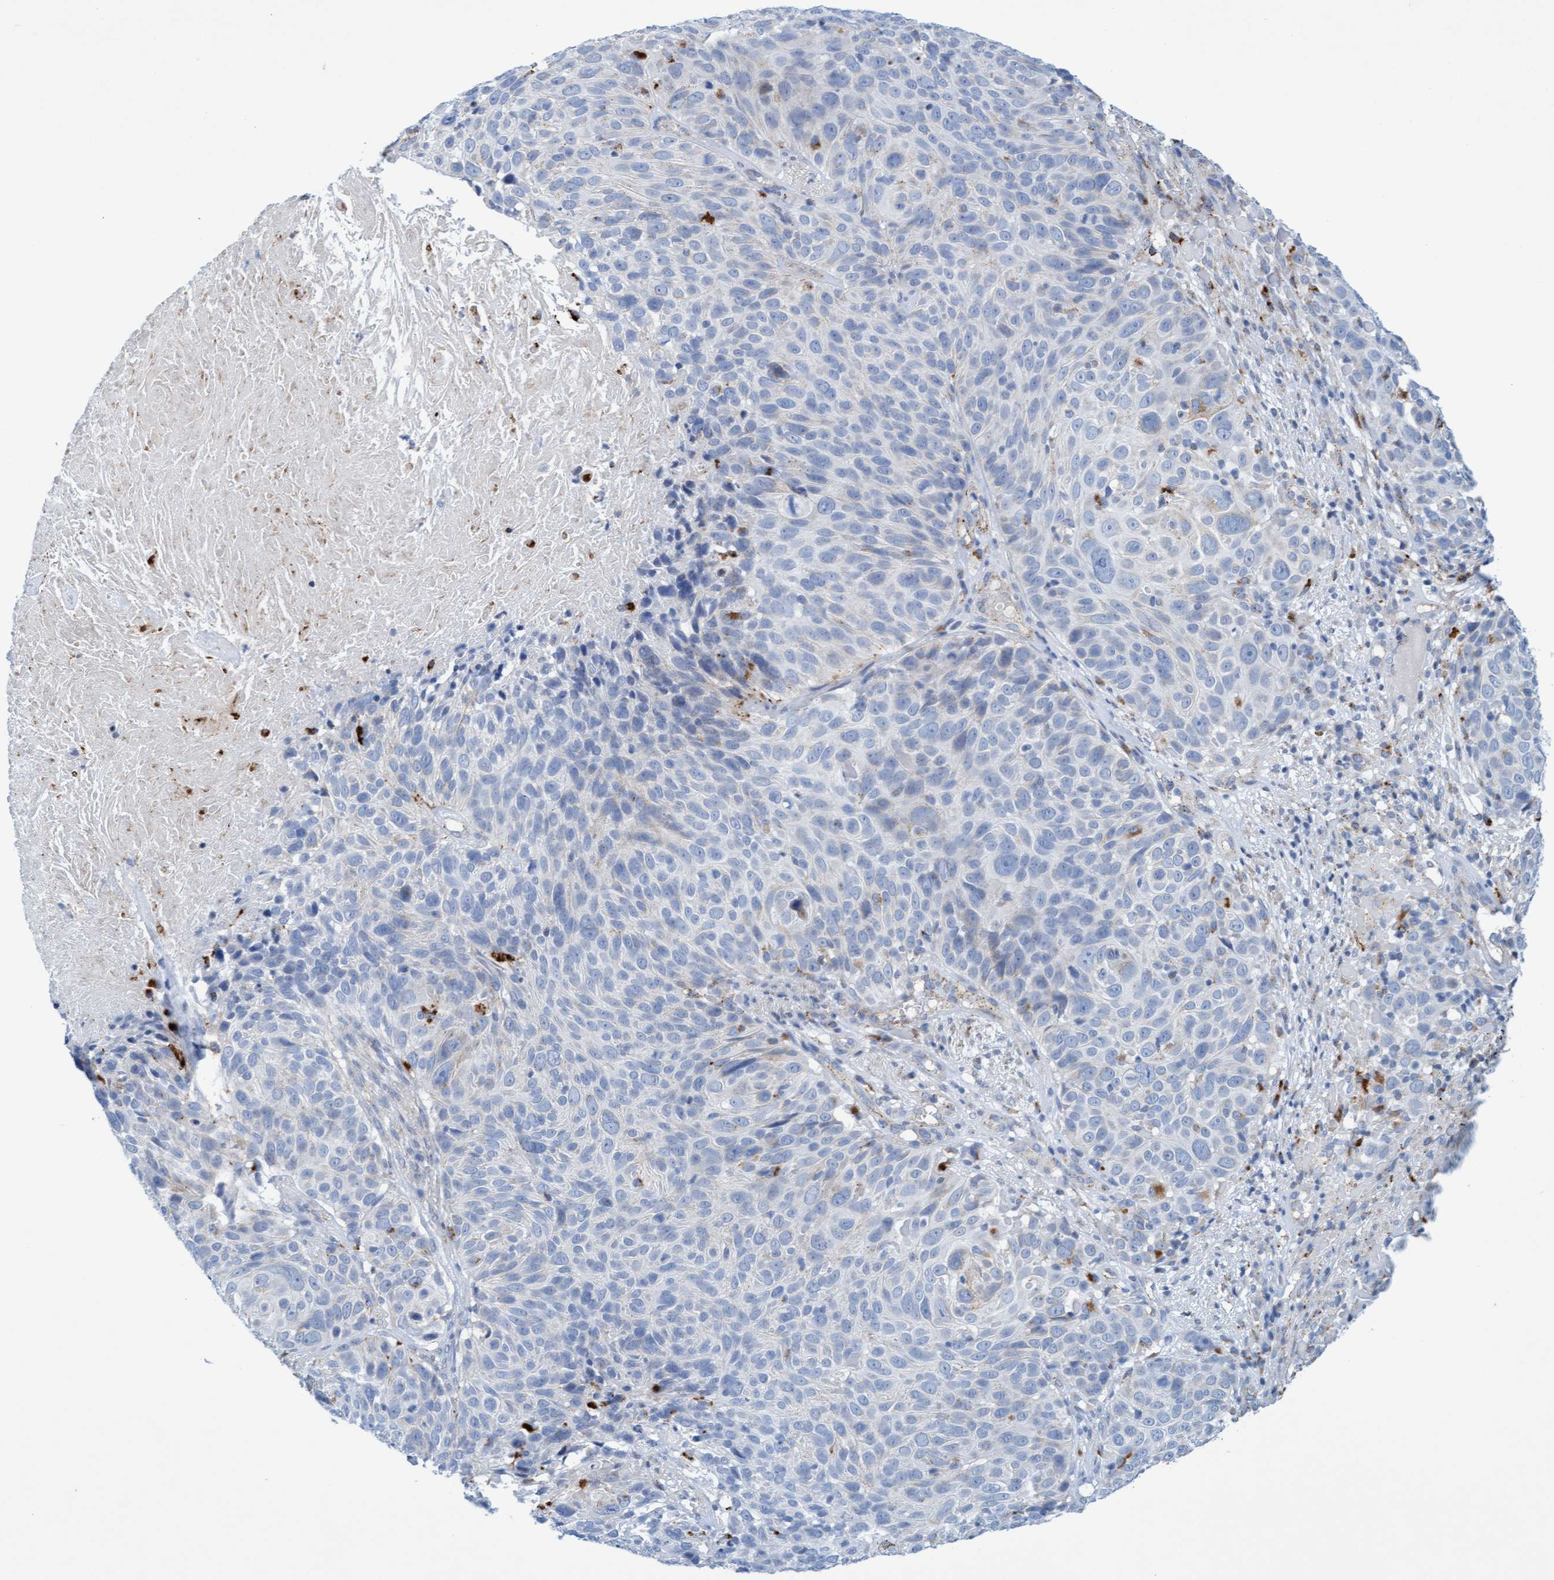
{"staining": {"intensity": "negative", "quantity": "none", "location": "none"}, "tissue": "cervical cancer", "cell_type": "Tumor cells", "image_type": "cancer", "snomed": [{"axis": "morphology", "description": "Squamous cell carcinoma, NOS"}, {"axis": "topography", "description": "Cervix"}], "caption": "The IHC micrograph has no significant positivity in tumor cells of cervical squamous cell carcinoma tissue.", "gene": "SGSH", "patient": {"sex": "female", "age": 74}}